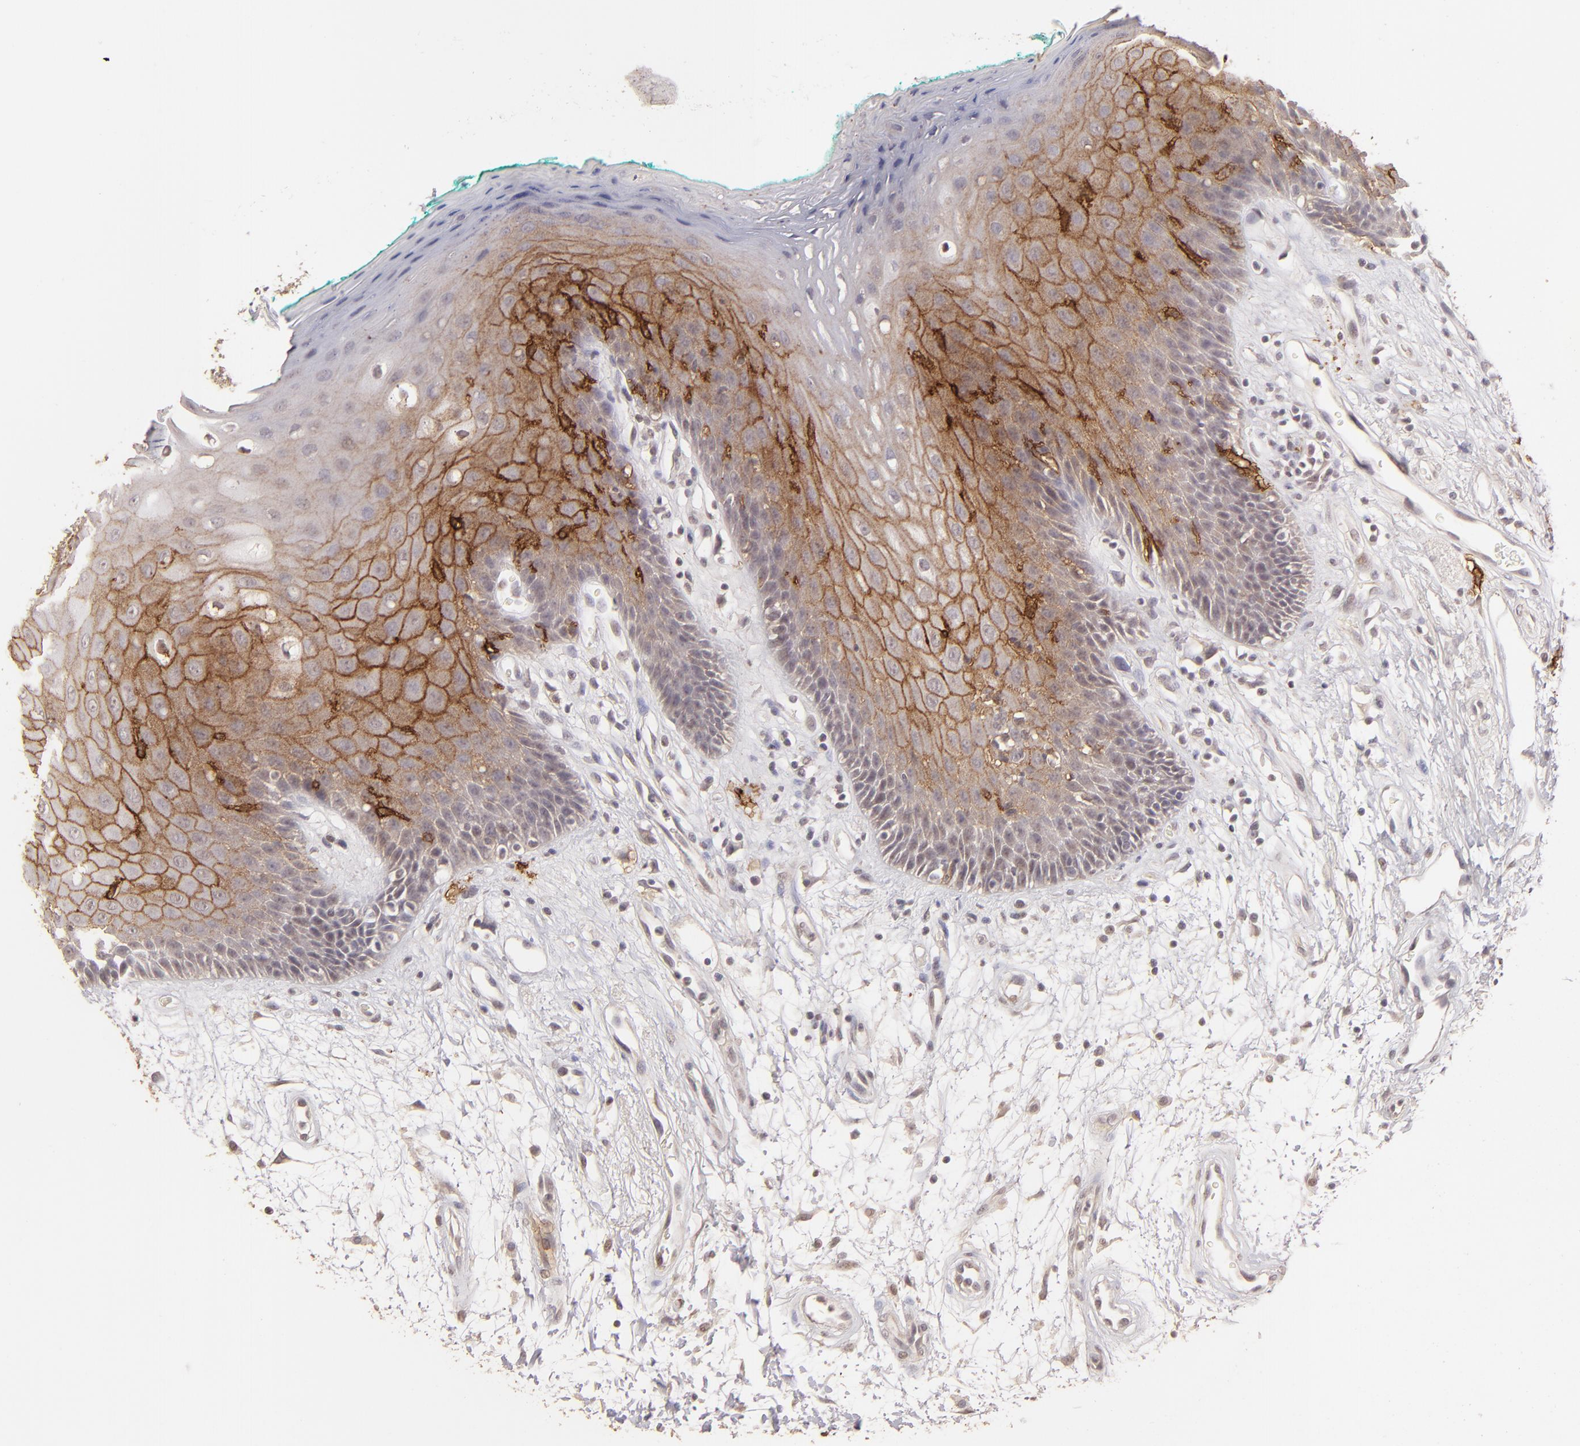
{"staining": {"intensity": "moderate", "quantity": "25%-75%", "location": "cytoplasmic/membranous"}, "tissue": "oral mucosa", "cell_type": "Squamous epithelial cells", "image_type": "normal", "snomed": [{"axis": "morphology", "description": "Normal tissue, NOS"}, {"axis": "morphology", "description": "Squamous cell carcinoma, NOS"}, {"axis": "topography", "description": "Skeletal muscle"}, {"axis": "topography", "description": "Oral tissue"}, {"axis": "topography", "description": "Head-Neck"}], "caption": "Immunohistochemistry (IHC) photomicrograph of benign human oral mucosa stained for a protein (brown), which shows medium levels of moderate cytoplasmic/membranous positivity in about 25%-75% of squamous epithelial cells.", "gene": "CLDN1", "patient": {"sex": "female", "age": 84}}